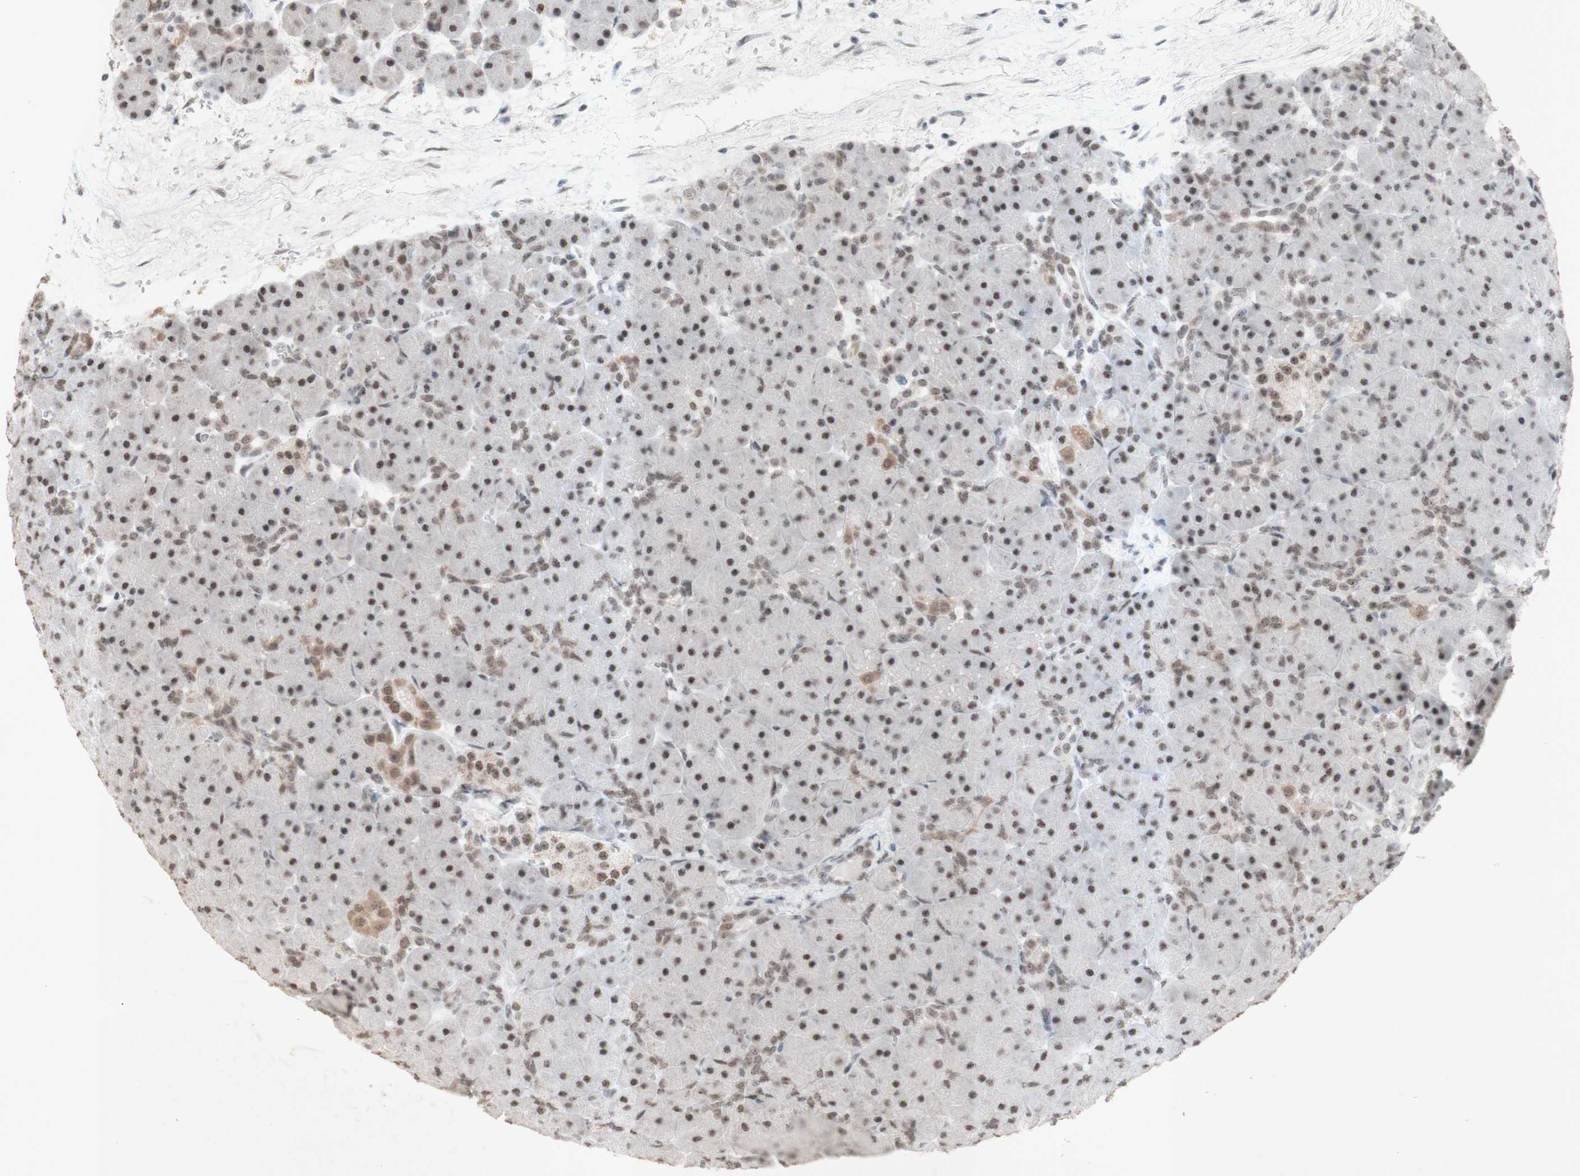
{"staining": {"intensity": "moderate", "quantity": "<25%", "location": "cytoplasmic/membranous"}, "tissue": "pancreas", "cell_type": "Exocrine glandular cells", "image_type": "normal", "snomed": [{"axis": "morphology", "description": "Normal tissue, NOS"}, {"axis": "topography", "description": "Pancreas"}], "caption": "Moderate cytoplasmic/membranous expression is present in about <25% of exocrine glandular cells in benign pancreas.", "gene": "CENPB", "patient": {"sex": "male", "age": 66}}